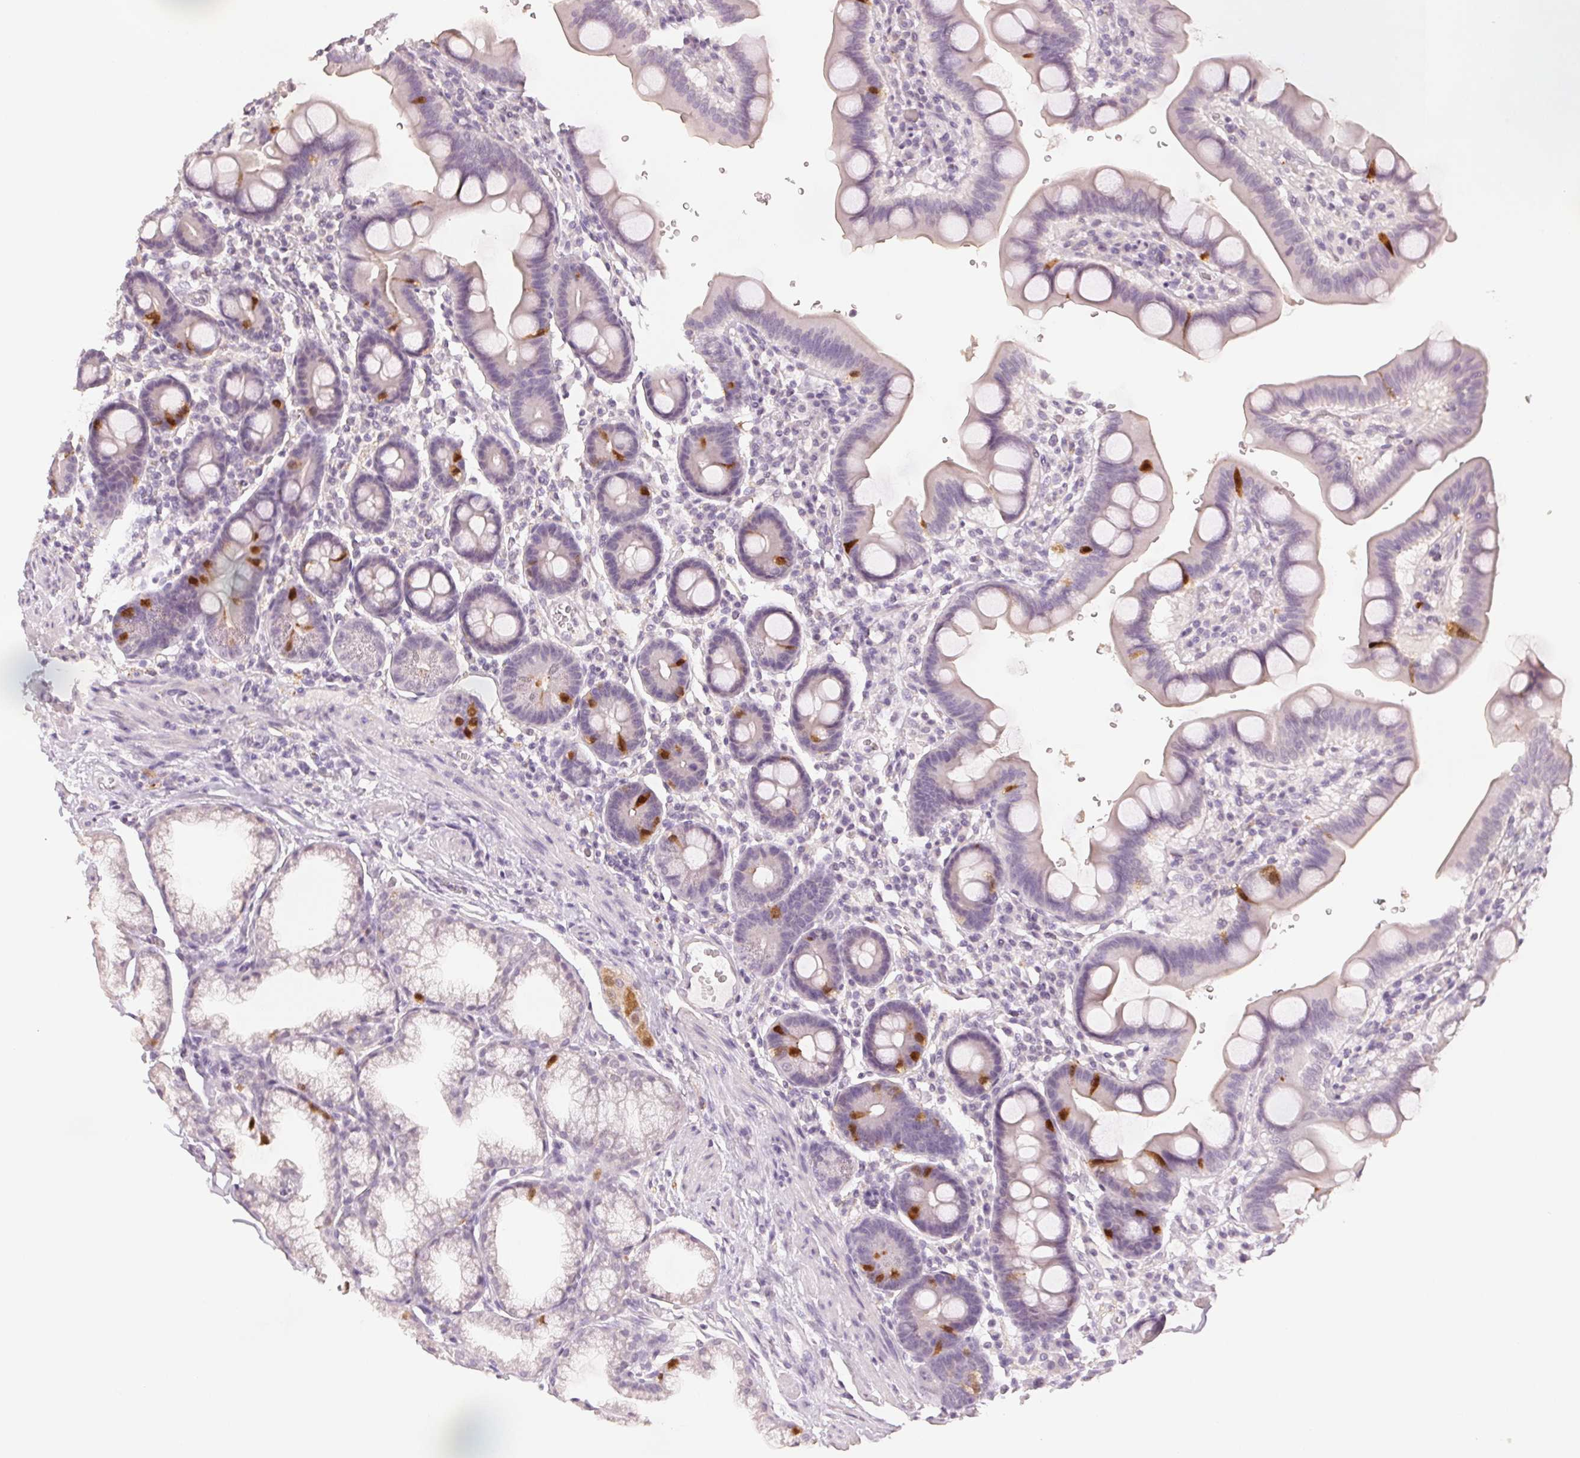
{"staining": {"intensity": "strong", "quantity": "<25%", "location": "cytoplasmic/membranous,nuclear"}, "tissue": "duodenum", "cell_type": "Glandular cells", "image_type": "normal", "snomed": [{"axis": "morphology", "description": "Normal tissue, NOS"}, {"axis": "topography", "description": "Duodenum"}], "caption": "Immunohistochemical staining of unremarkable human duodenum demonstrates <25% levels of strong cytoplasmic/membranous,nuclear protein expression in about <25% of glandular cells. The staining was performed using DAB, with brown indicating positive protein expression. Nuclei are stained blue with hematoxylin.", "gene": "SCGN", "patient": {"sex": "male", "age": 59}}